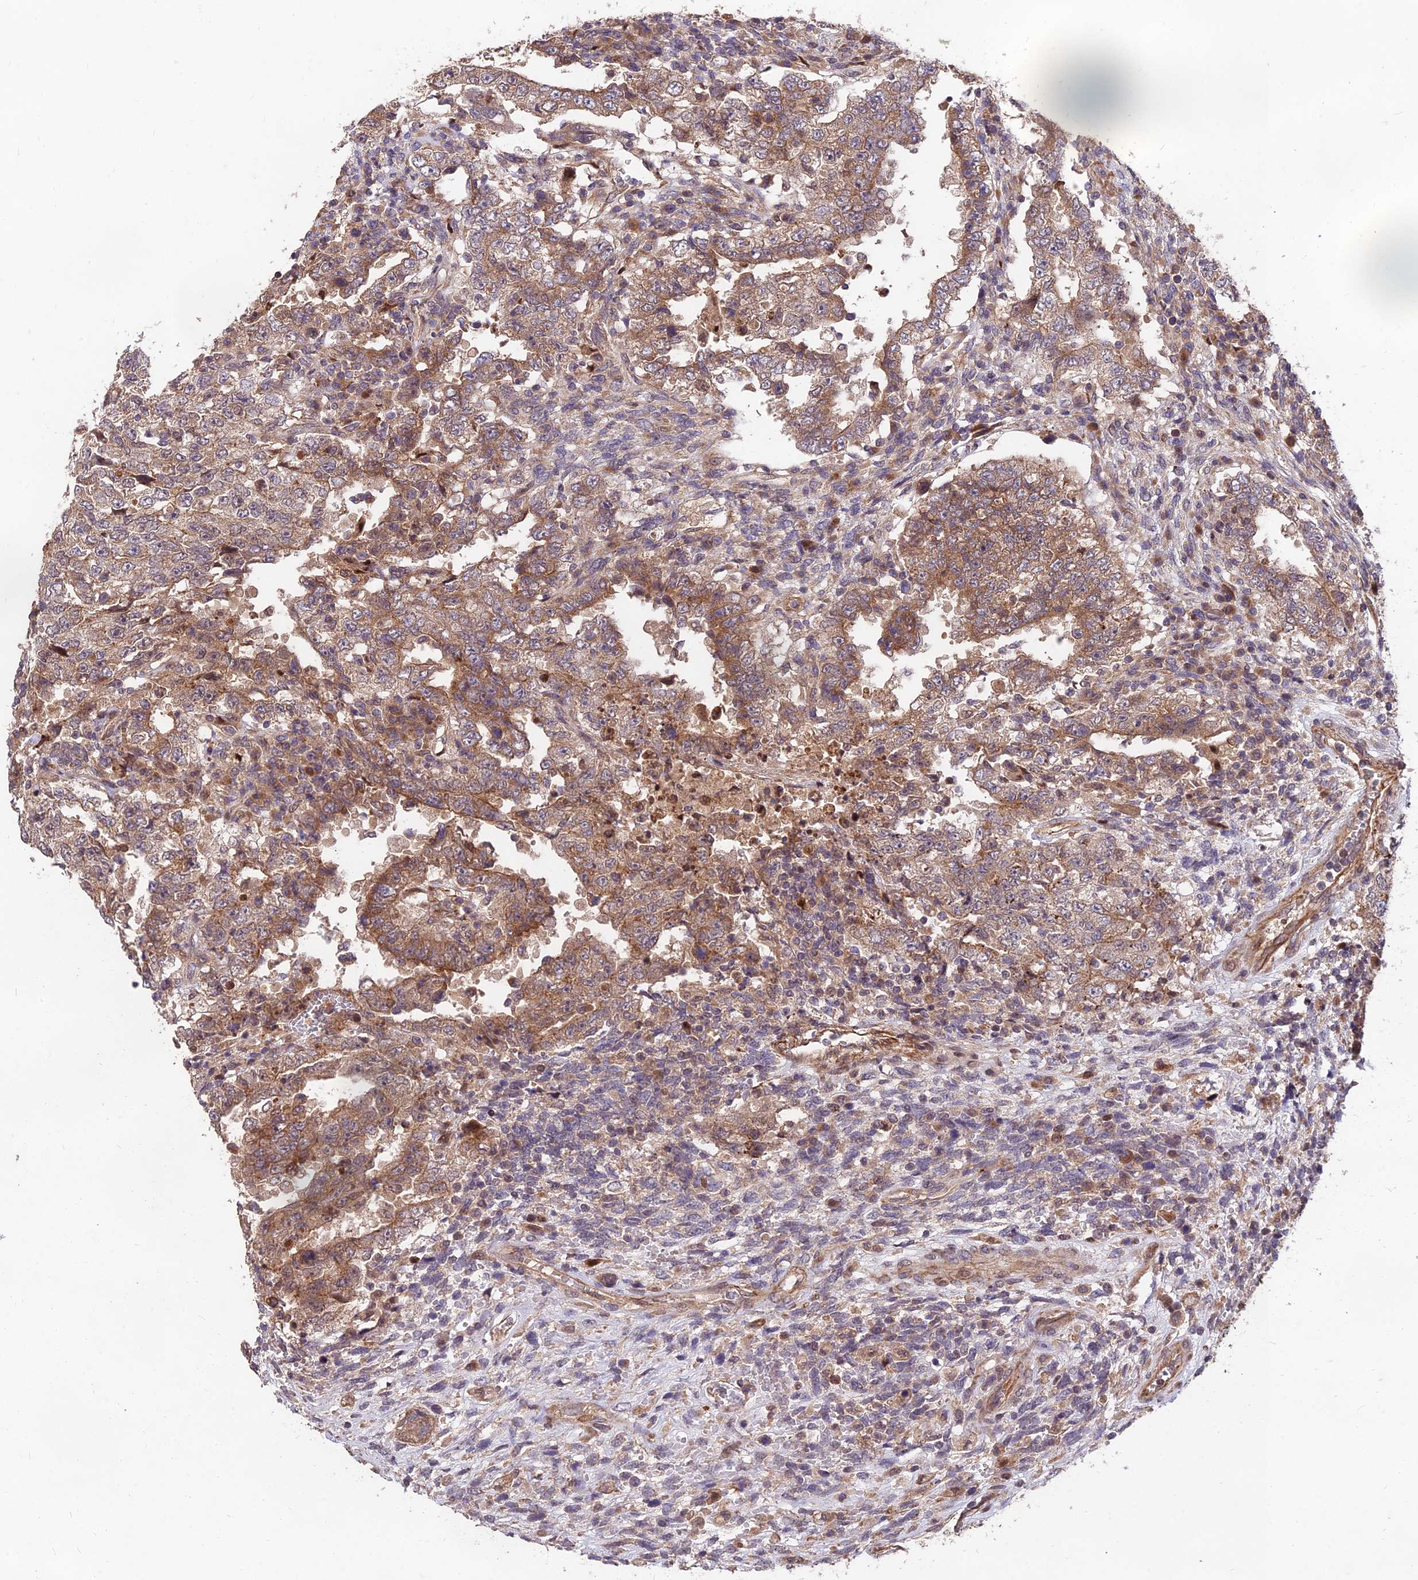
{"staining": {"intensity": "moderate", "quantity": "25%-75%", "location": "cytoplasmic/membranous"}, "tissue": "testis cancer", "cell_type": "Tumor cells", "image_type": "cancer", "snomed": [{"axis": "morphology", "description": "Carcinoma, Embryonal, NOS"}, {"axis": "topography", "description": "Testis"}], "caption": "Protein analysis of testis embryonal carcinoma tissue exhibits moderate cytoplasmic/membranous expression in about 25%-75% of tumor cells.", "gene": "MKKS", "patient": {"sex": "male", "age": 26}}